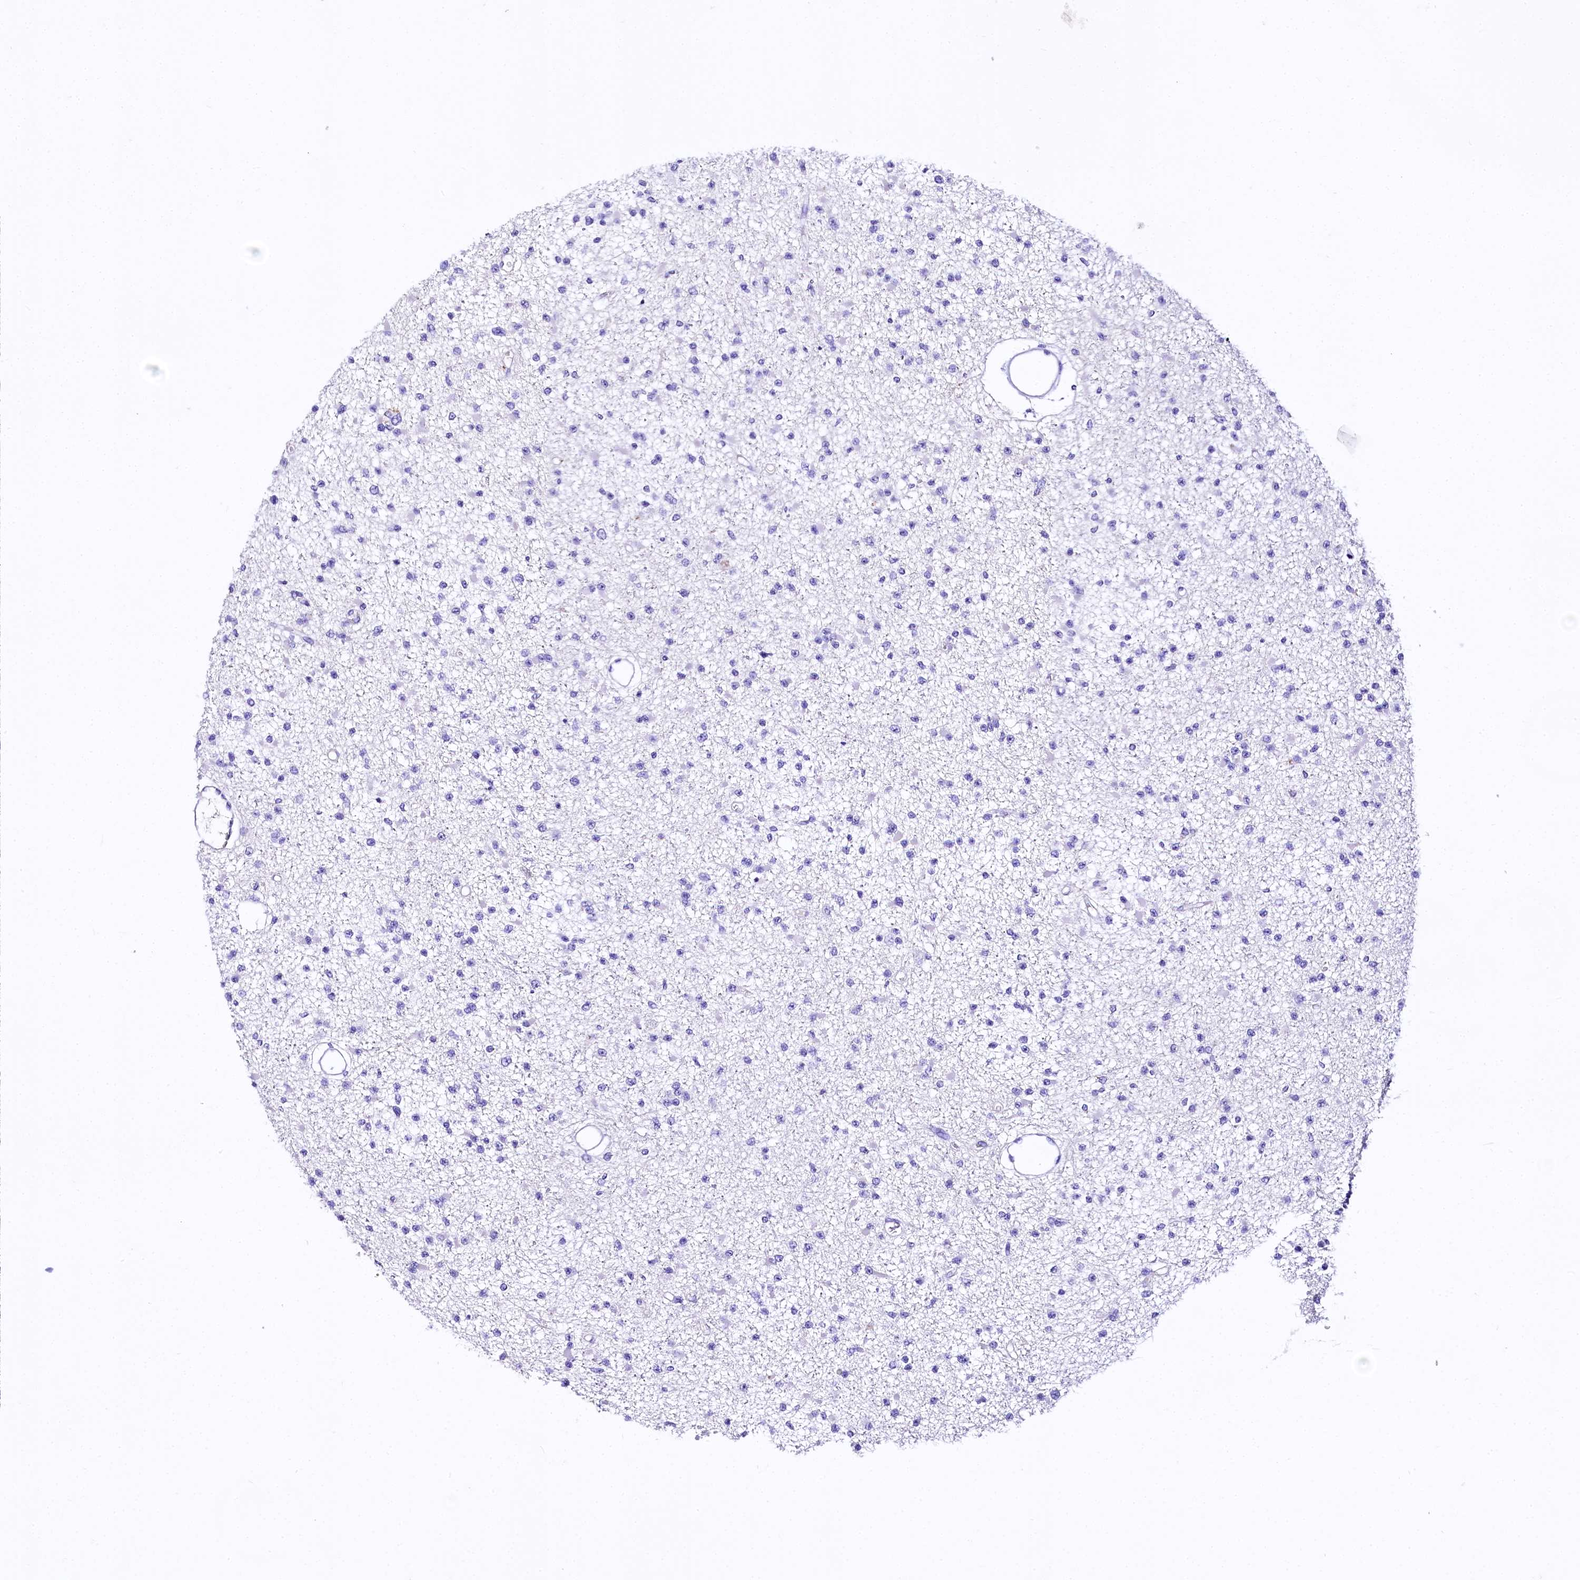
{"staining": {"intensity": "negative", "quantity": "none", "location": "none"}, "tissue": "glioma", "cell_type": "Tumor cells", "image_type": "cancer", "snomed": [{"axis": "morphology", "description": "Glioma, malignant, Low grade"}, {"axis": "topography", "description": "Brain"}], "caption": "Protein analysis of glioma shows no significant expression in tumor cells.", "gene": "A2ML1", "patient": {"sex": "female", "age": 22}}